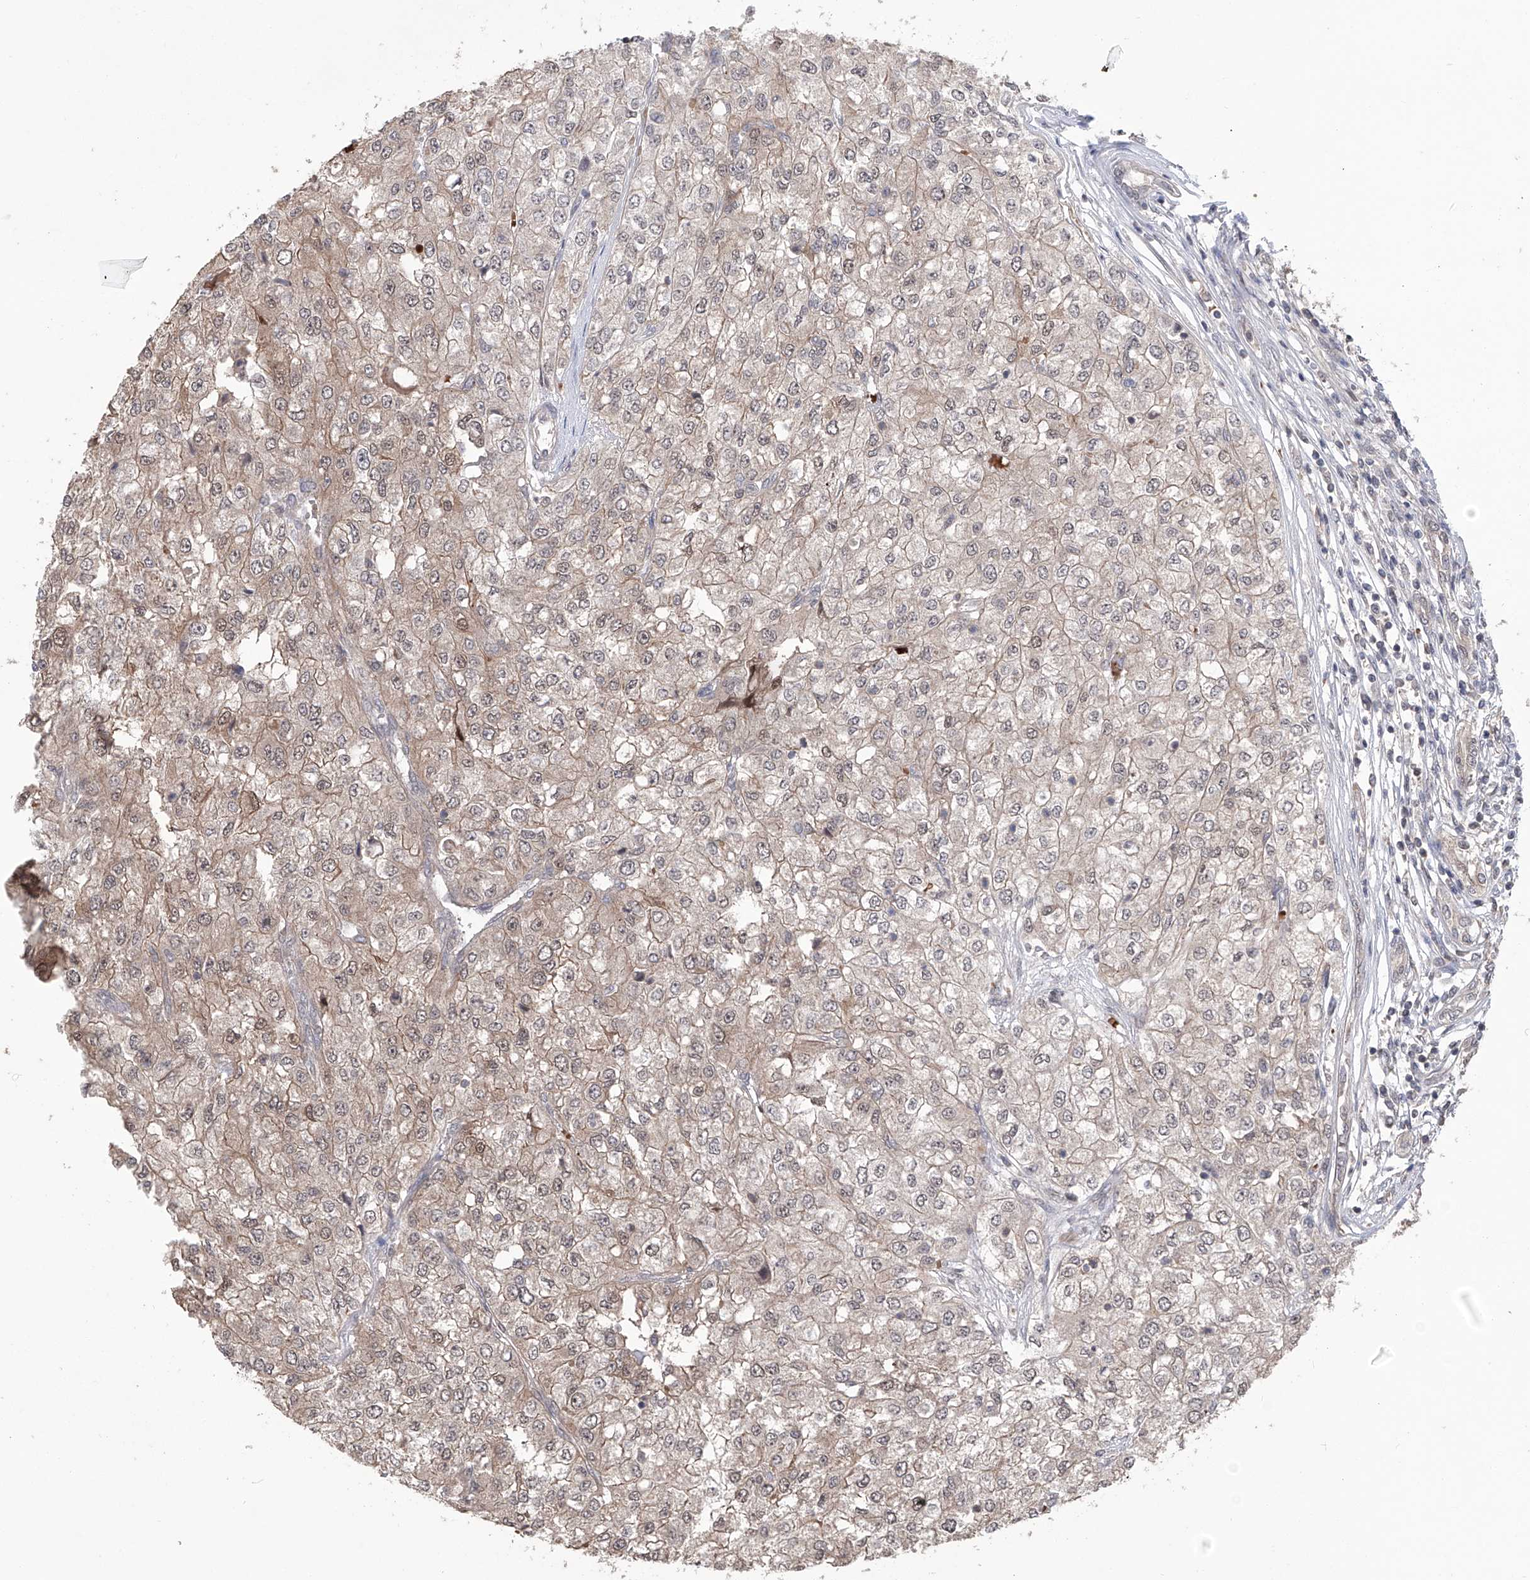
{"staining": {"intensity": "moderate", "quantity": ">75%", "location": "cytoplasmic/membranous"}, "tissue": "renal cancer", "cell_type": "Tumor cells", "image_type": "cancer", "snomed": [{"axis": "morphology", "description": "Adenocarcinoma, NOS"}, {"axis": "topography", "description": "Kidney"}], "caption": "Approximately >75% of tumor cells in human renal adenocarcinoma display moderate cytoplasmic/membranous protein positivity as visualized by brown immunohistochemical staining.", "gene": "LYSMD4", "patient": {"sex": "female", "age": 54}}